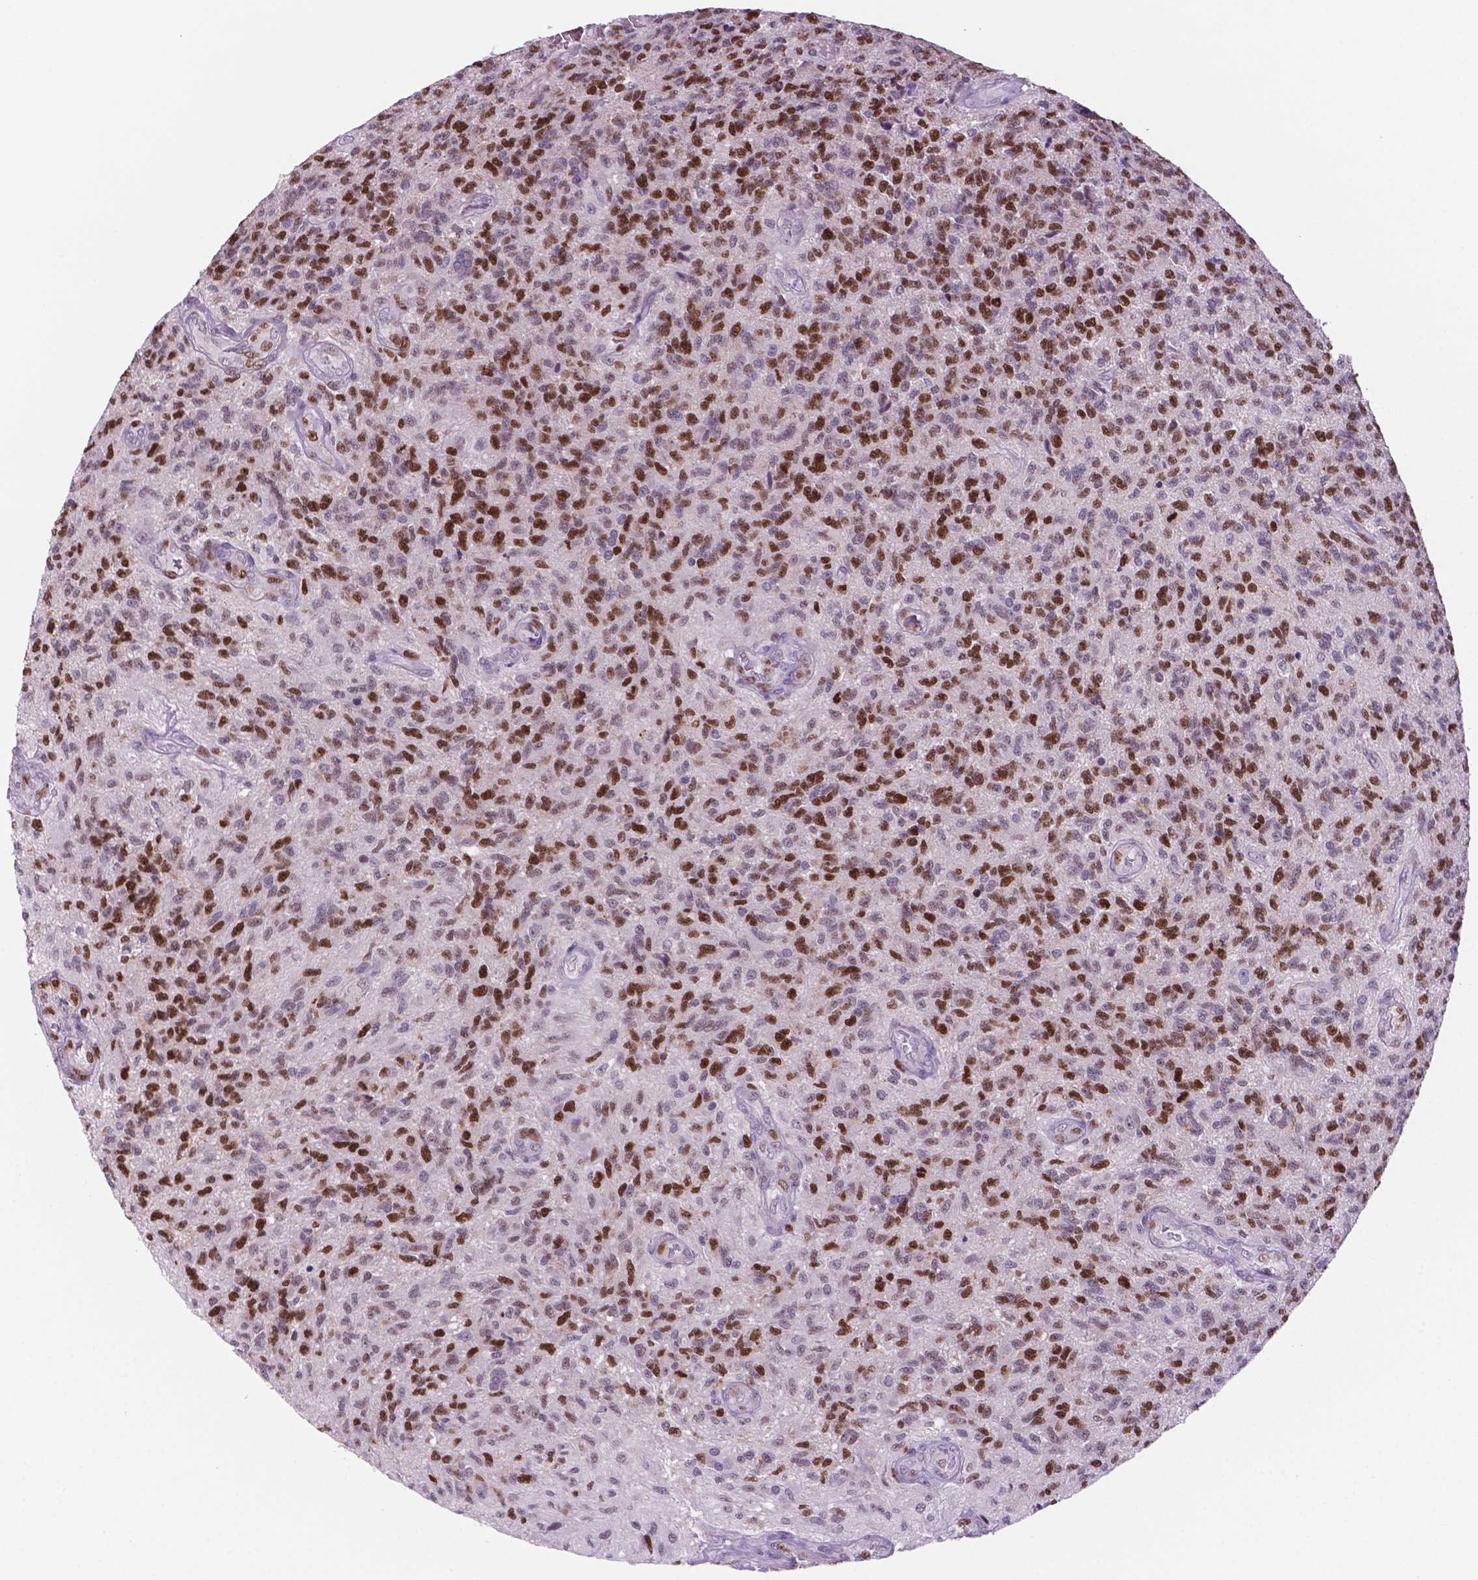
{"staining": {"intensity": "moderate", "quantity": "25%-75%", "location": "nuclear"}, "tissue": "glioma", "cell_type": "Tumor cells", "image_type": "cancer", "snomed": [{"axis": "morphology", "description": "Glioma, malignant, High grade"}, {"axis": "topography", "description": "Brain"}], "caption": "IHC photomicrograph of human malignant high-grade glioma stained for a protein (brown), which reveals medium levels of moderate nuclear staining in approximately 25%-75% of tumor cells.", "gene": "NCAPH2", "patient": {"sex": "male", "age": 56}}